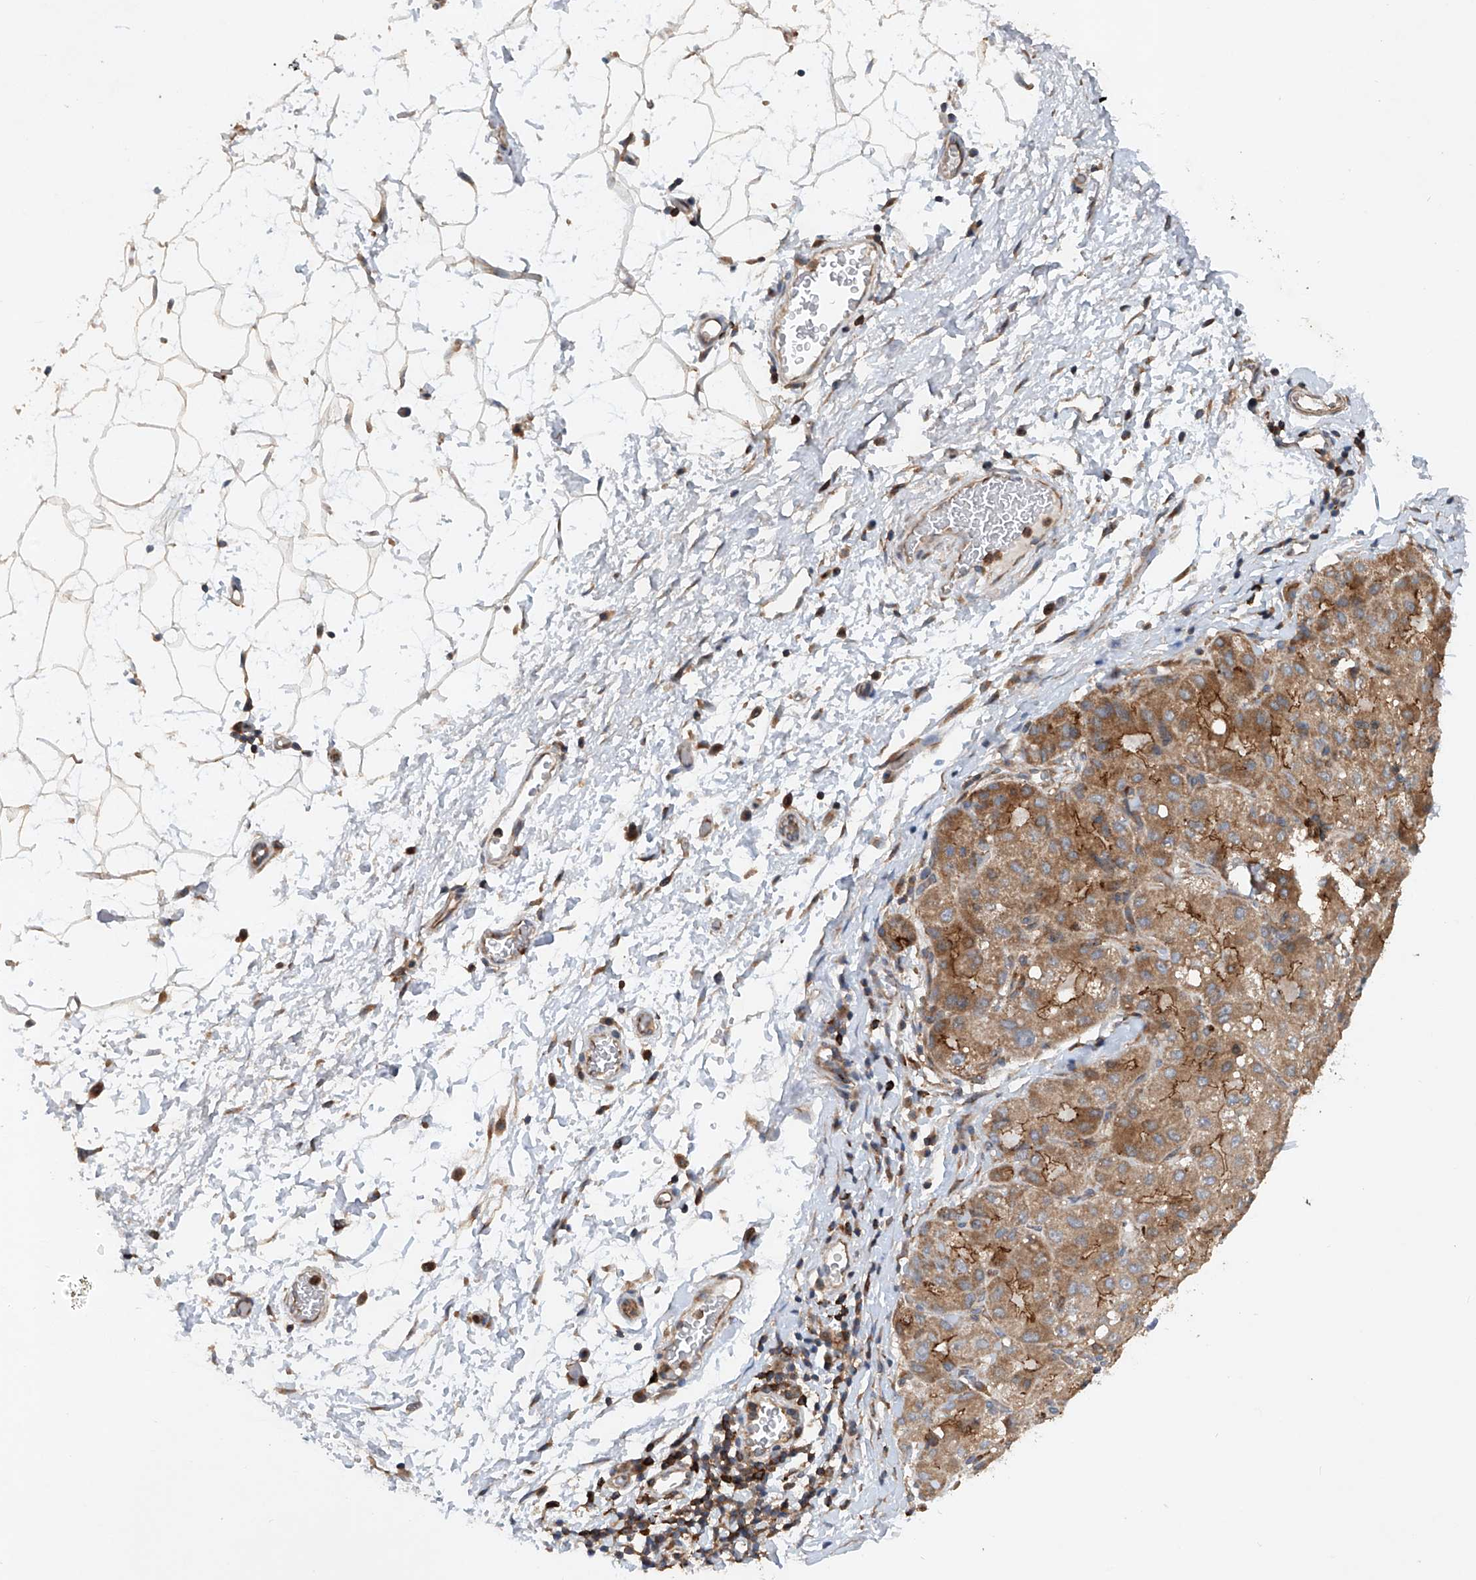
{"staining": {"intensity": "moderate", "quantity": ">75%", "location": "cytoplasmic/membranous"}, "tissue": "liver cancer", "cell_type": "Tumor cells", "image_type": "cancer", "snomed": [{"axis": "morphology", "description": "Carcinoma, Hepatocellular, NOS"}, {"axis": "topography", "description": "Liver"}], "caption": "Protein positivity by IHC displays moderate cytoplasmic/membranous staining in approximately >75% of tumor cells in hepatocellular carcinoma (liver).", "gene": "CEP85L", "patient": {"sex": "male", "age": 80}}